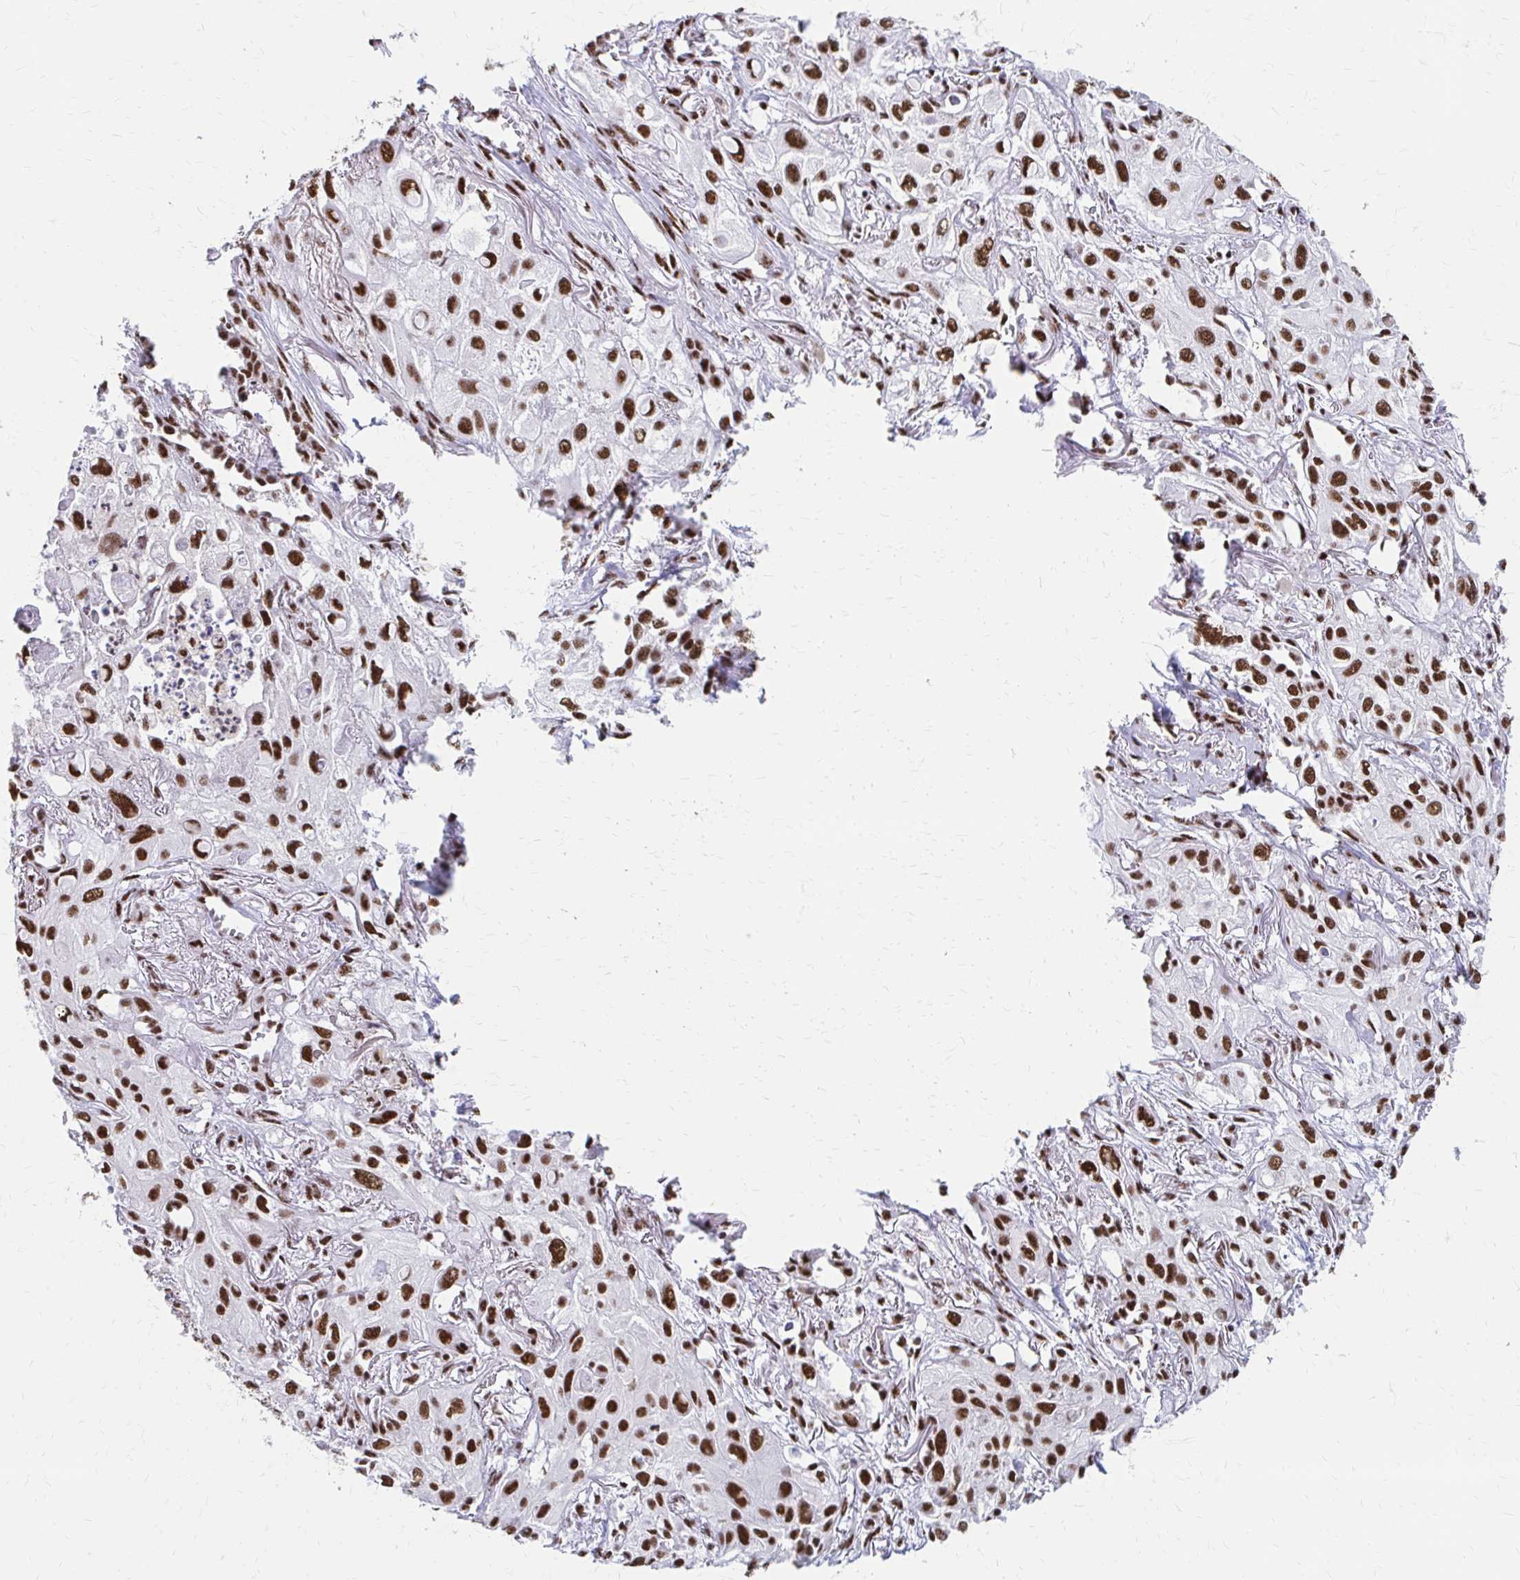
{"staining": {"intensity": "moderate", "quantity": ">75%", "location": "nuclear"}, "tissue": "lung cancer", "cell_type": "Tumor cells", "image_type": "cancer", "snomed": [{"axis": "morphology", "description": "Squamous cell carcinoma, NOS"}, {"axis": "topography", "description": "Lung"}], "caption": "Protein expression analysis of human lung cancer (squamous cell carcinoma) reveals moderate nuclear staining in approximately >75% of tumor cells.", "gene": "CNKSR3", "patient": {"sex": "male", "age": 71}}